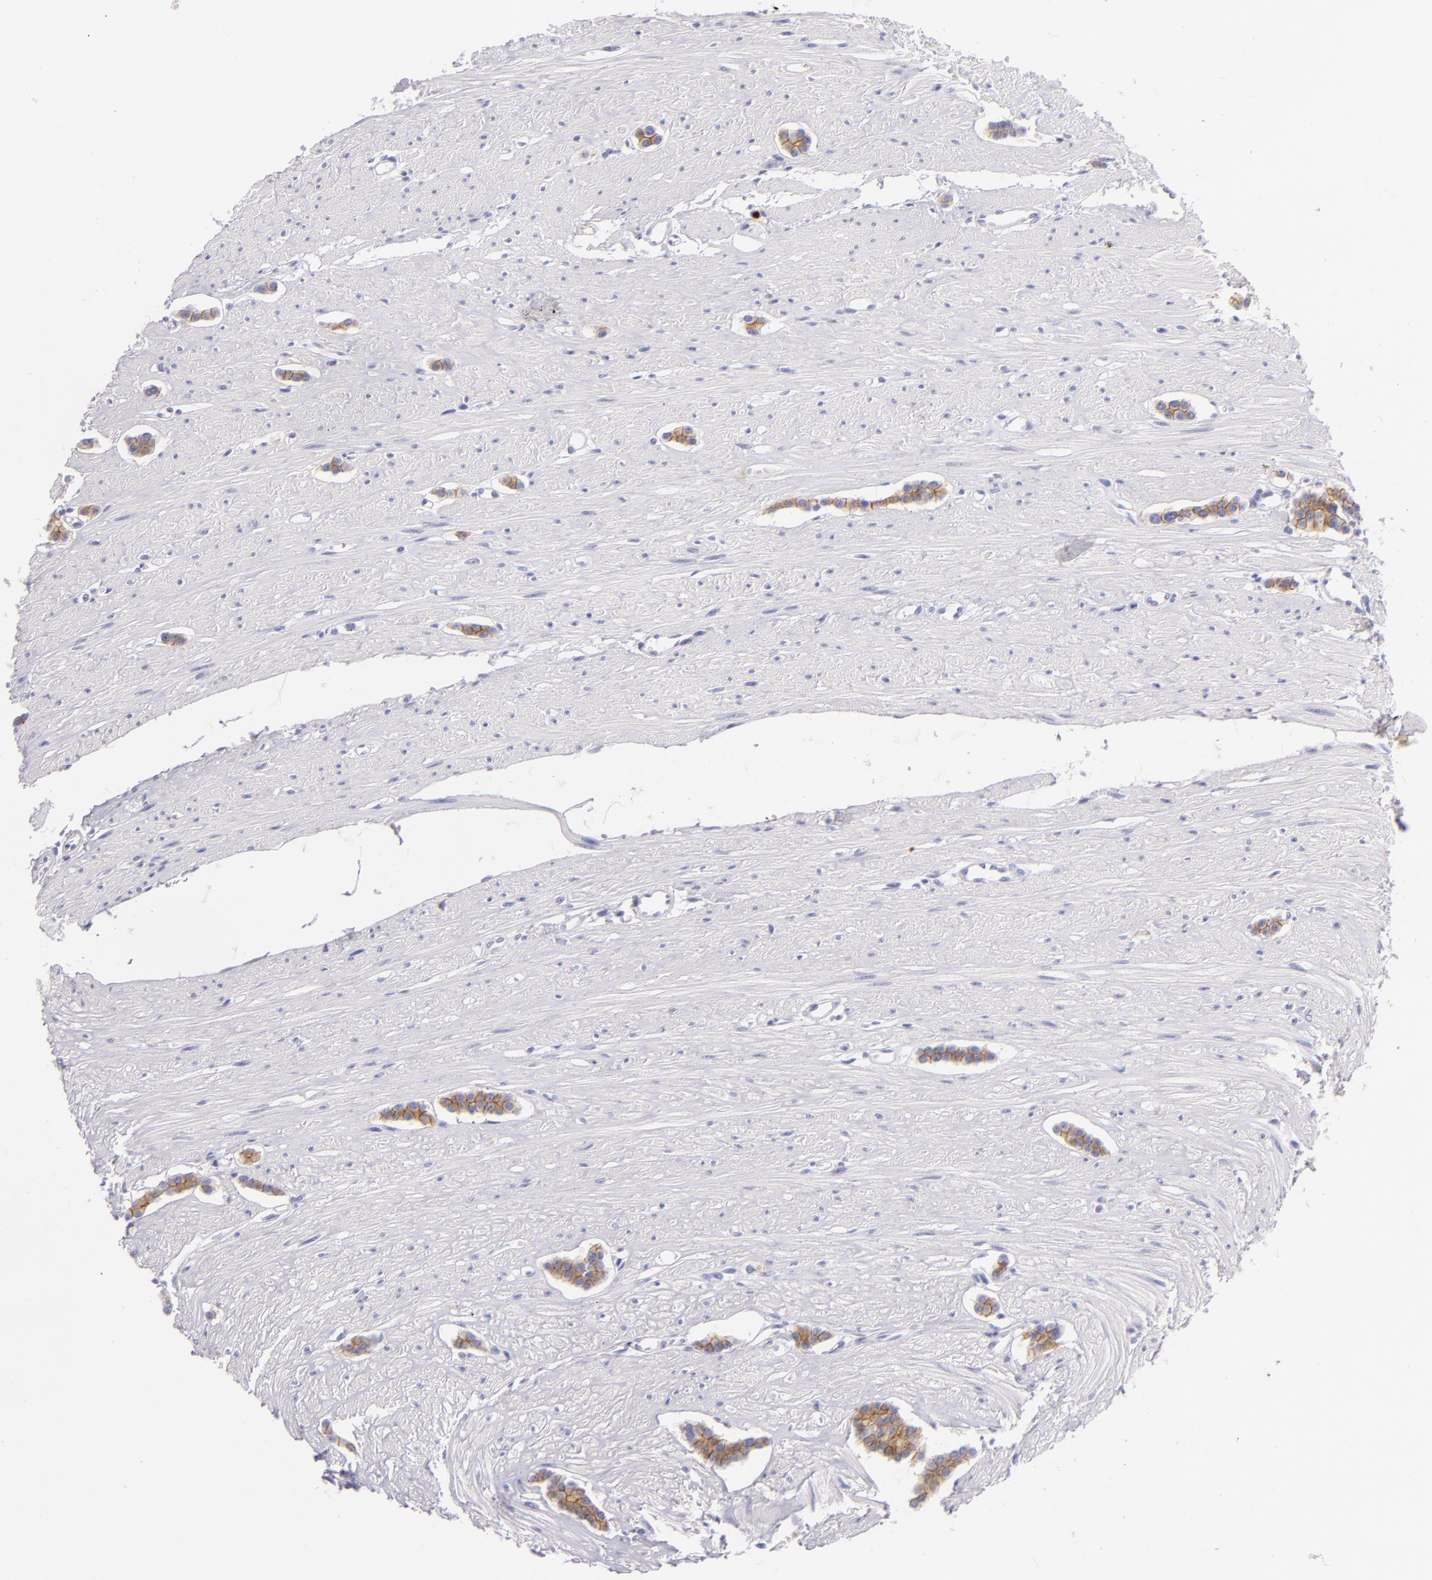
{"staining": {"intensity": "moderate", "quantity": ">75%", "location": "cytoplasmic/membranous"}, "tissue": "carcinoid", "cell_type": "Tumor cells", "image_type": "cancer", "snomed": [{"axis": "morphology", "description": "Carcinoid, malignant, NOS"}, {"axis": "topography", "description": "Small intestine"}], "caption": "Carcinoid (malignant) stained with DAB (3,3'-diaminobenzidine) IHC displays medium levels of moderate cytoplasmic/membranous expression in approximately >75% of tumor cells.", "gene": "CDH3", "patient": {"sex": "male", "age": 60}}